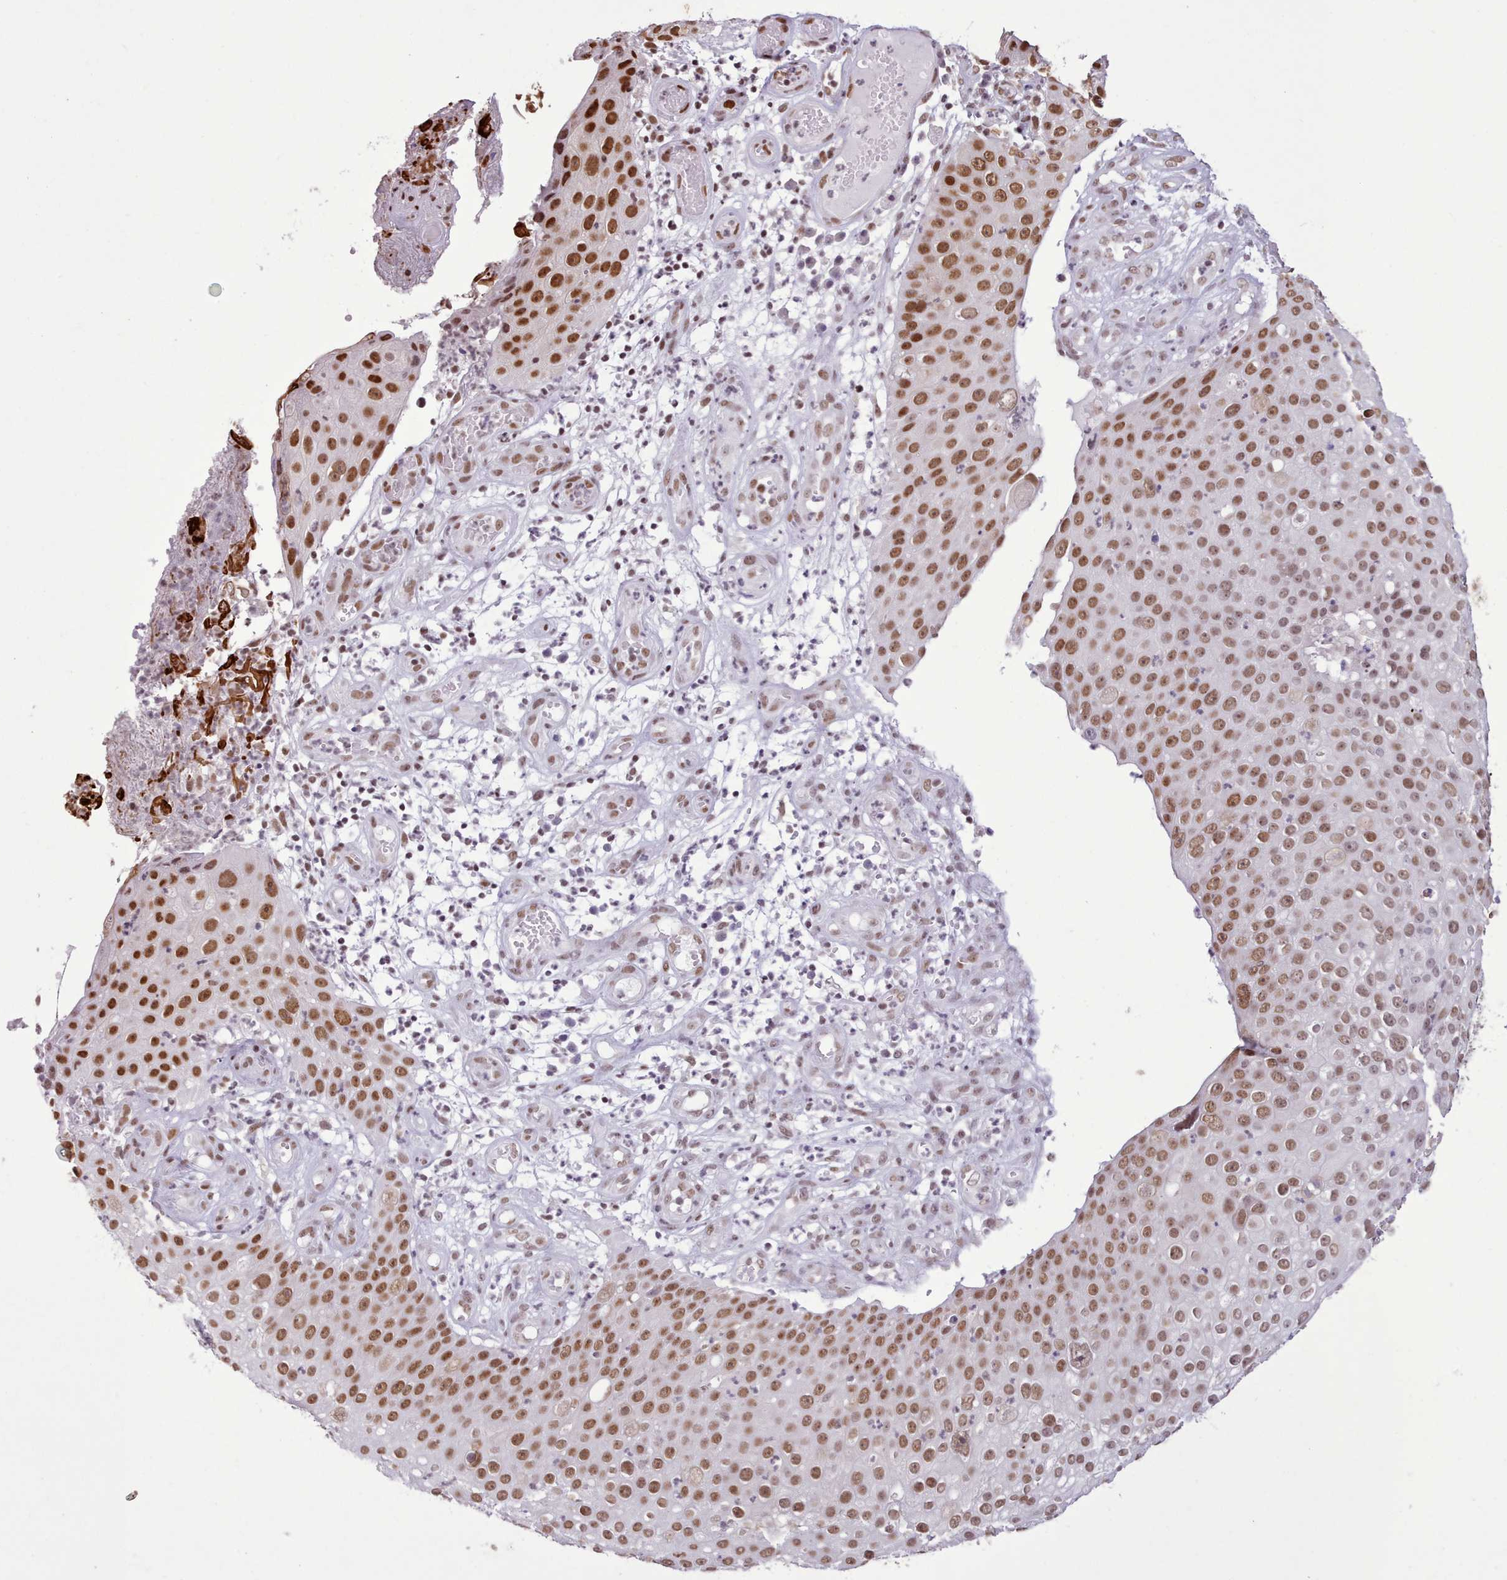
{"staining": {"intensity": "strong", "quantity": ">75%", "location": "nuclear"}, "tissue": "skin cancer", "cell_type": "Tumor cells", "image_type": "cancer", "snomed": [{"axis": "morphology", "description": "Squamous cell carcinoma, NOS"}, {"axis": "topography", "description": "Skin"}], "caption": "Protein expression analysis of human squamous cell carcinoma (skin) reveals strong nuclear positivity in about >75% of tumor cells. Using DAB (brown) and hematoxylin (blue) stains, captured at high magnification using brightfield microscopy.", "gene": "TAF15", "patient": {"sex": "male", "age": 71}}